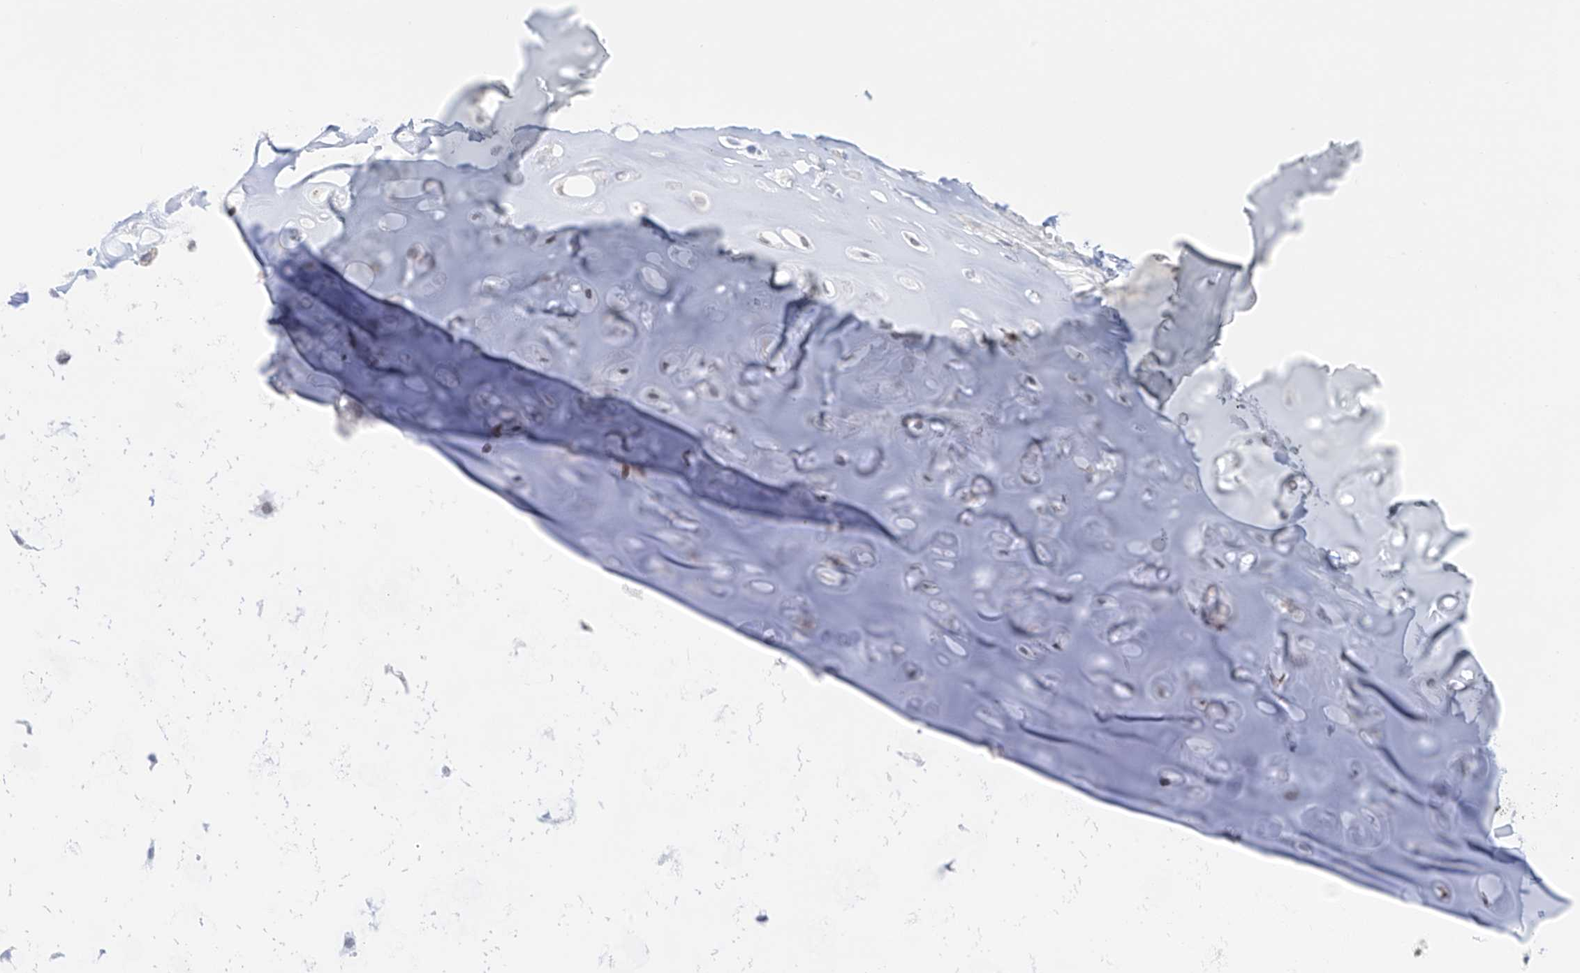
{"staining": {"intensity": "negative", "quantity": "none", "location": "none"}, "tissue": "adipose tissue", "cell_type": "Adipocytes", "image_type": "normal", "snomed": [{"axis": "morphology", "description": "Normal tissue, NOS"}, {"axis": "morphology", "description": "Basal cell carcinoma"}, {"axis": "topography", "description": "Cartilage tissue"}, {"axis": "topography", "description": "Nasopharynx"}, {"axis": "topography", "description": "Oral tissue"}], "caption": "The micrograph reveals no significant positivity in adipocytes of adipose tissue.", "gene": "PSPH", "patient": {"sex": "female", "age": 77}}